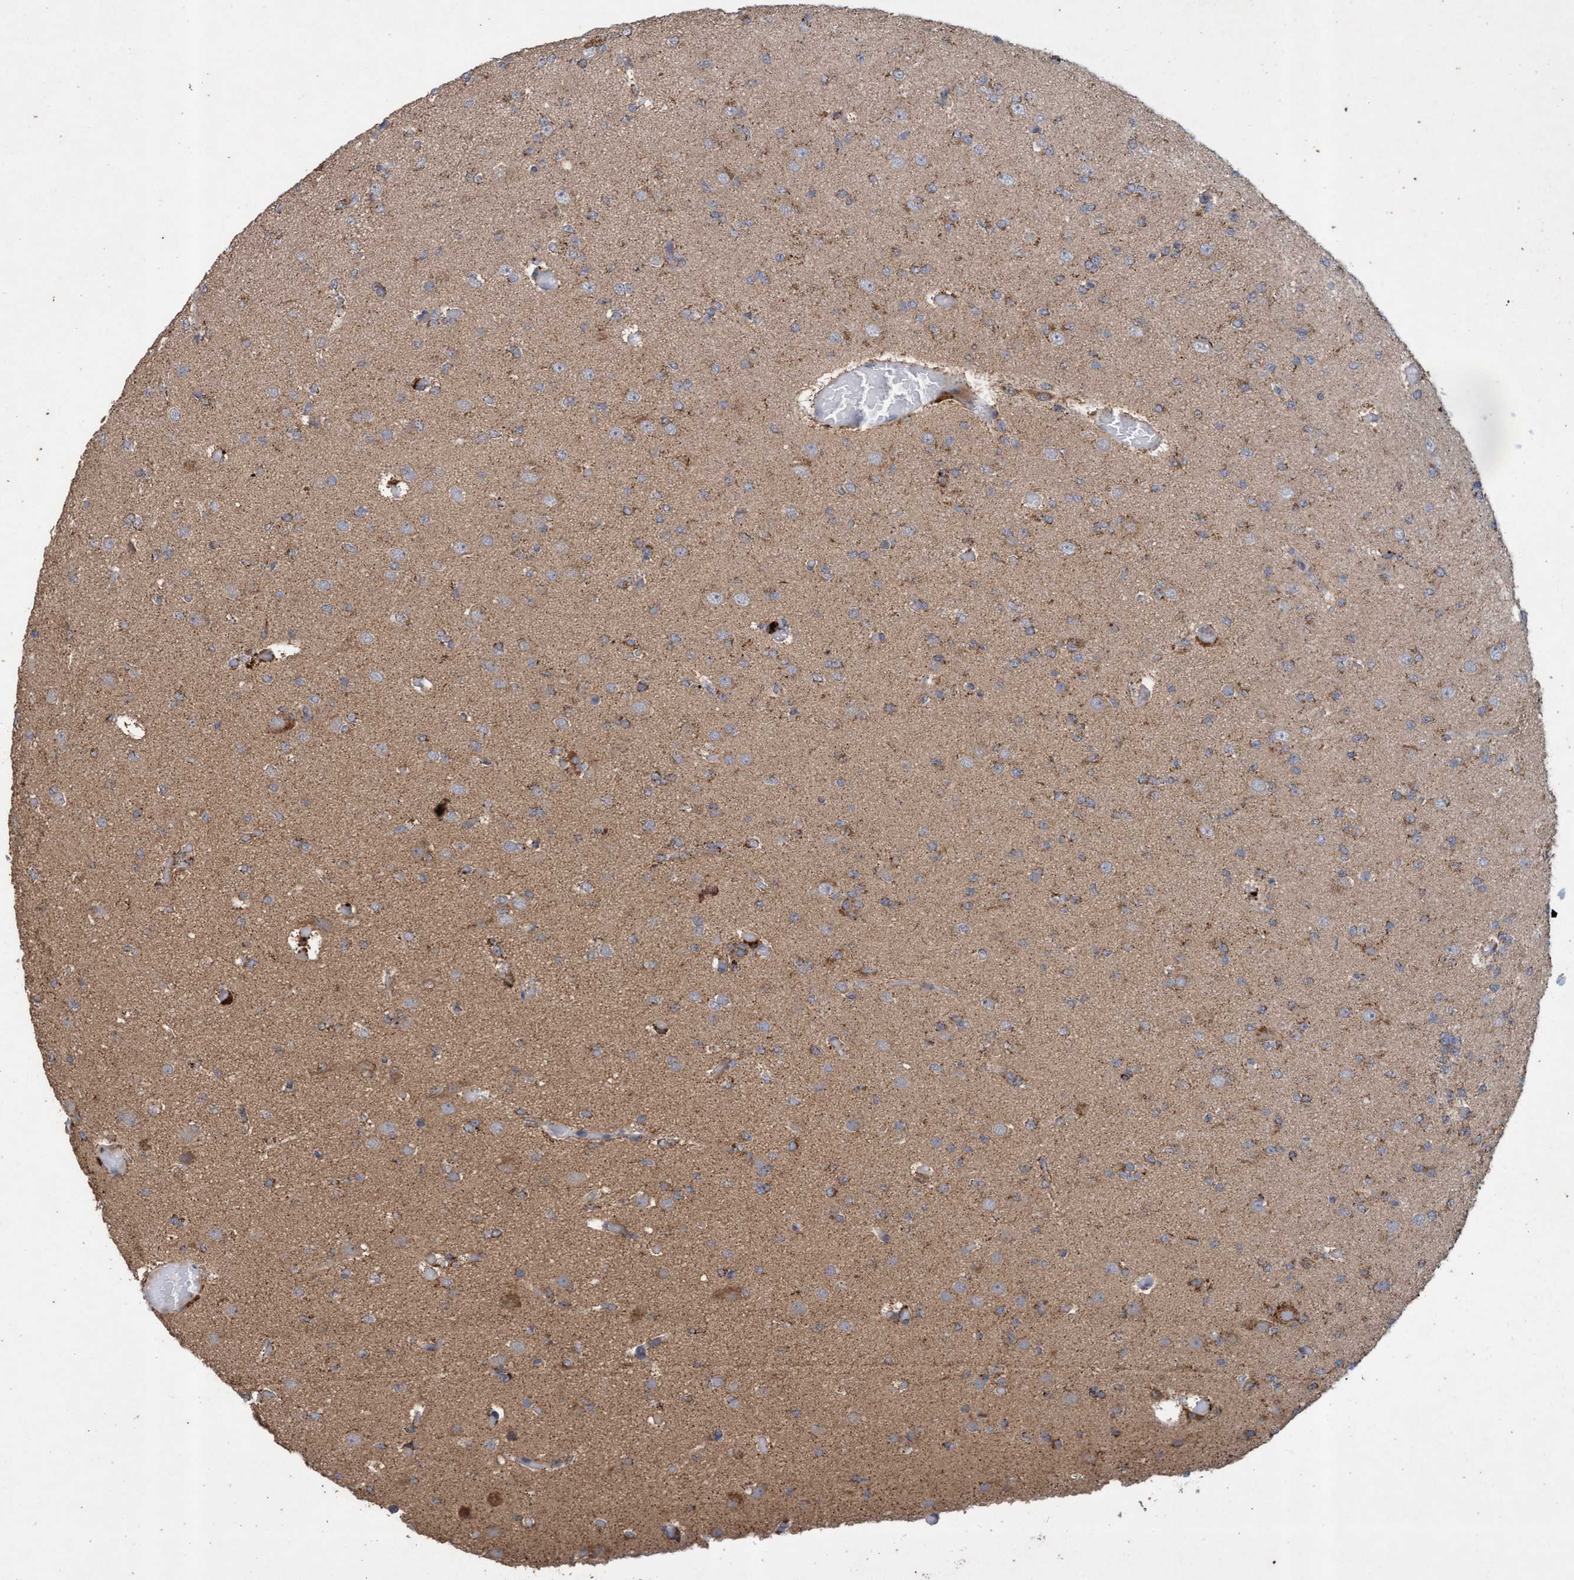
{"staining": {"intensity": "weak", "quantity": "25%-75%", "location": "cytoplasmic/membranous"}, "tissue": "glioma", "cell_type": "Tumor cells", "image_type": "cancer", "snomed": [{"axis": "morphology", "description": "Glioma, malignant, Low grade"}, {"axis": "topography", "description": "Brain"}], "caption": "Immunohistochemistry (DAB (3,3'-diaminobenzidine)) staining of glioma exhibits weak cytoplasmic/membranous protein positivity in approximately 25%-75% of tumor cells.", "gene": "ATPAF2", "patient": {"sex": "female", "age": 22}}